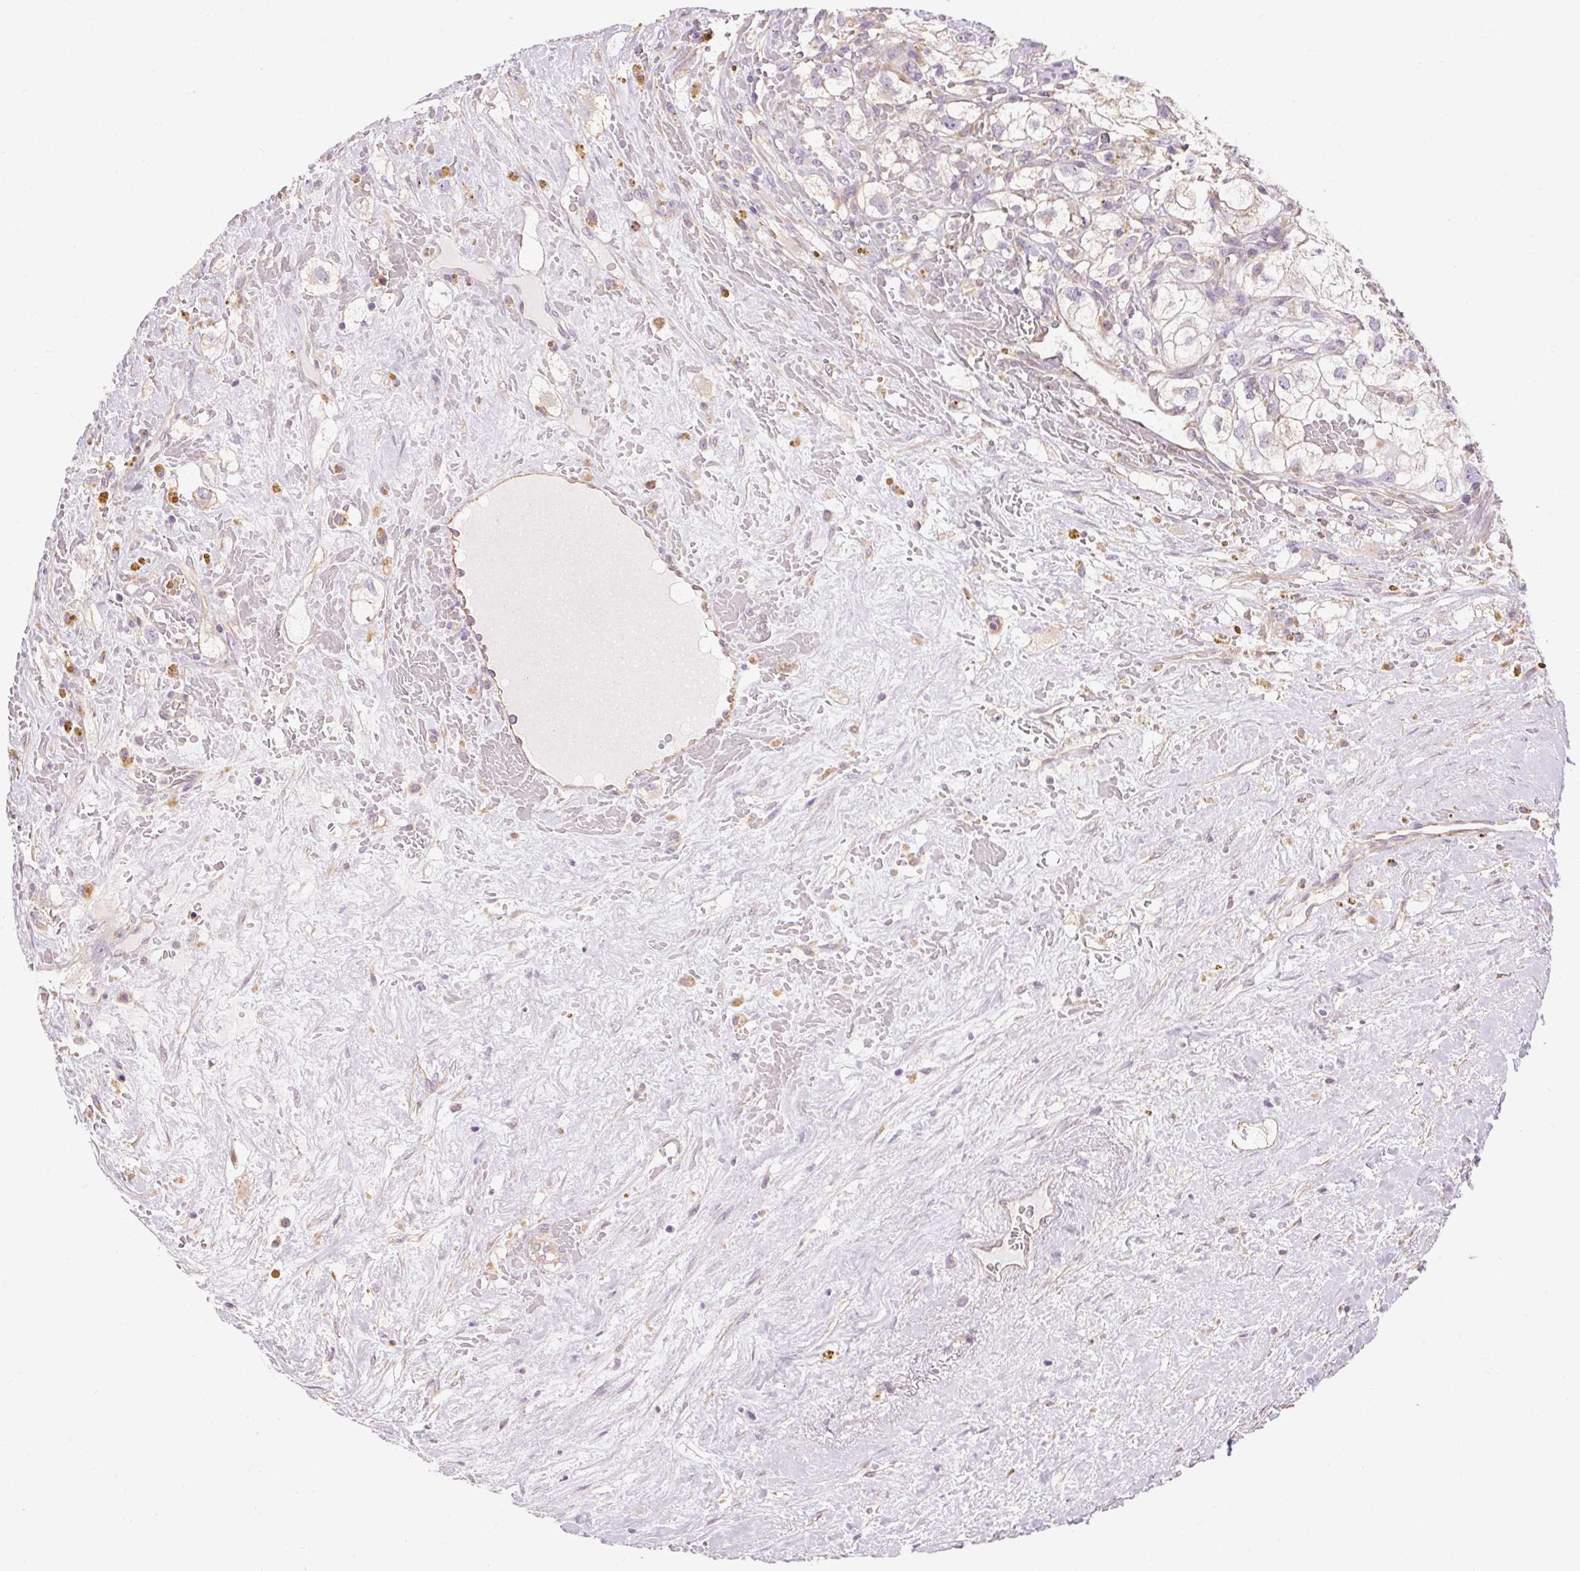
{"staining": {"intensity": "negative", "quantity": "none", "location": "none"}, "tissue": "renal cancer", "cell_type": "Tumor cells", "image_type": "cancer", "snomed": [{"axis": "morphology", "description": "Adenocarcinoma, NOS"}, {"axis": "topography", "description": "Kidney"}], "caption": "The immunohistochemistry photomicrograph has no significant expression in tumor cells of renal adenocarcinoma tissue.", "gene": "TM6SF1", "patient": {"sex": "male", "age": 59}}